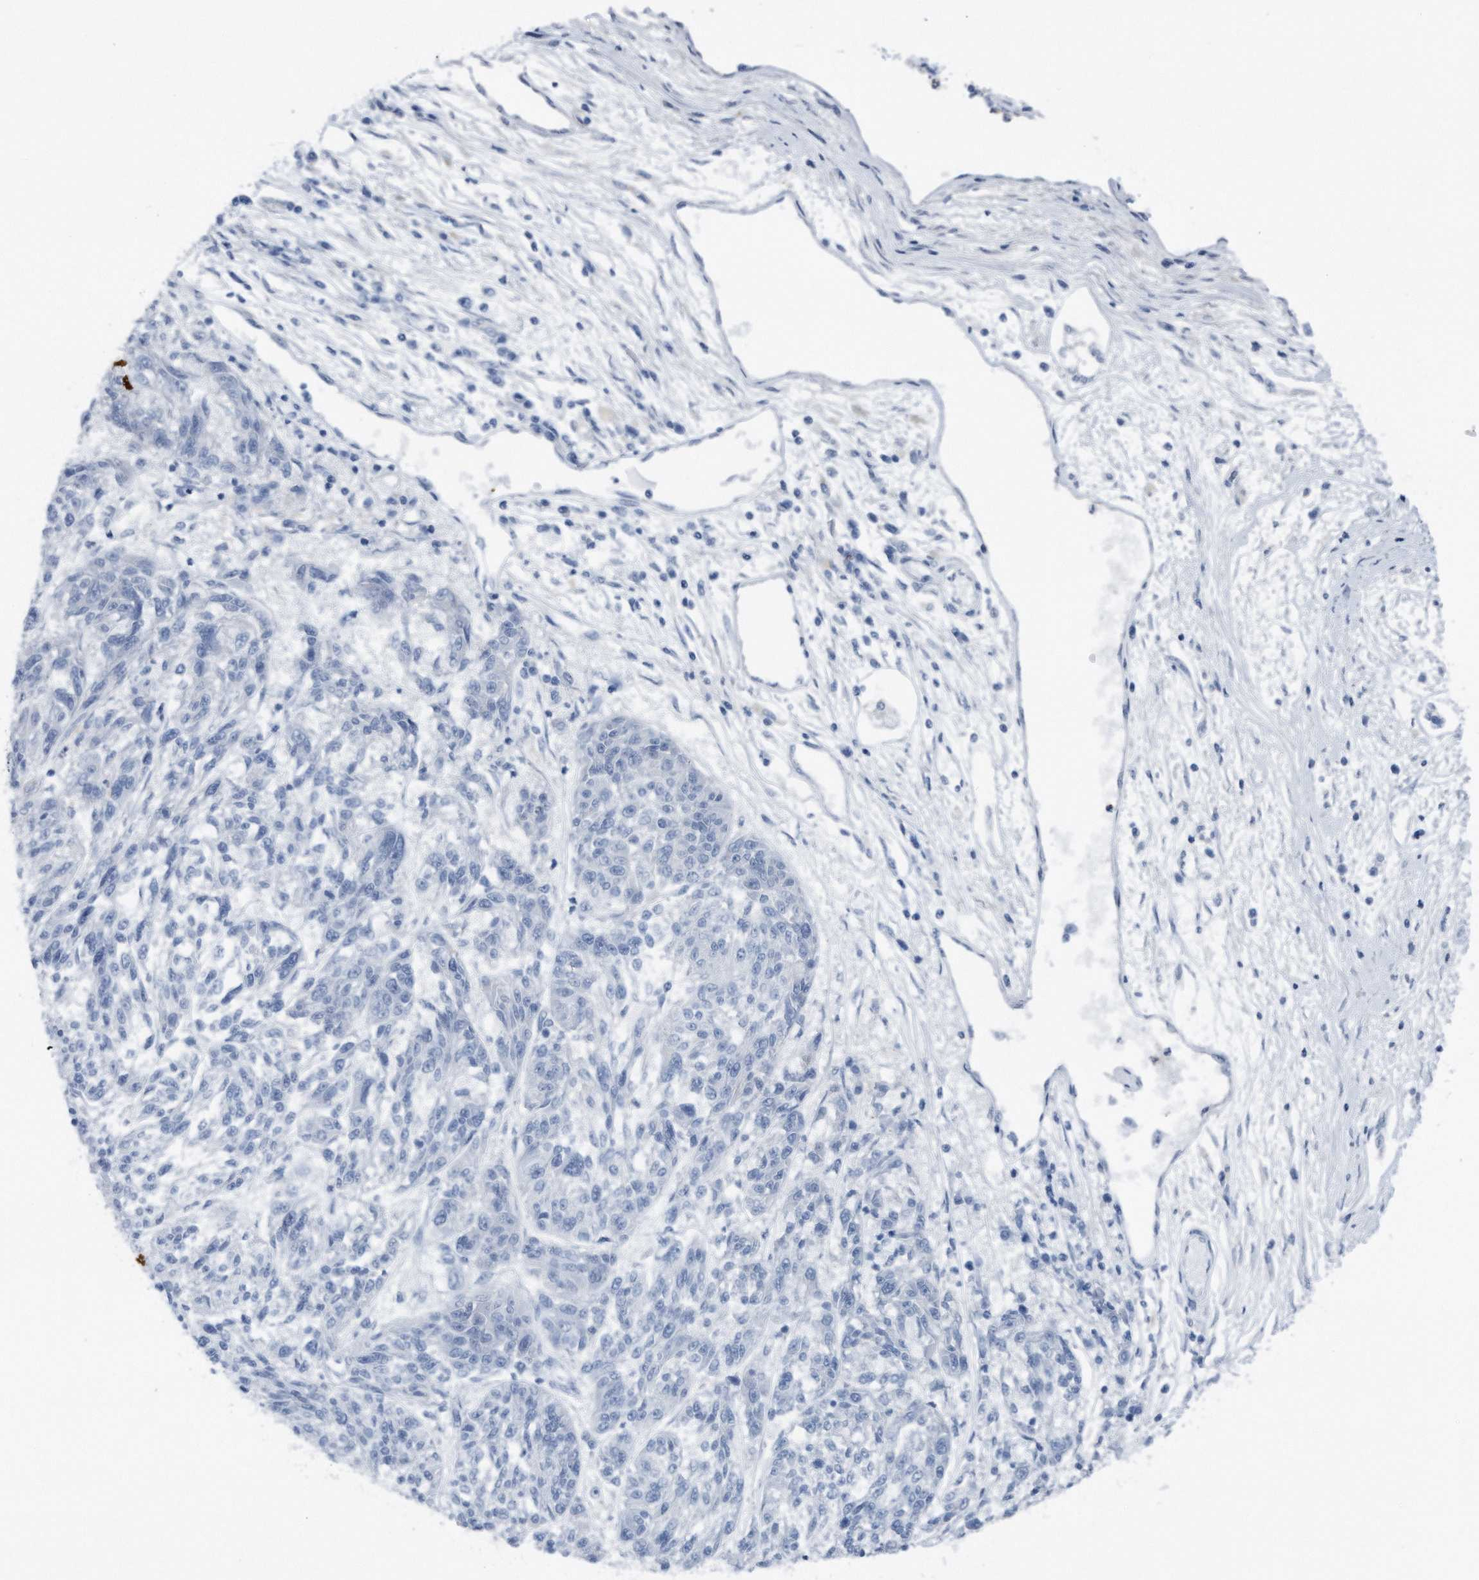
{"staining": {"intensity": "negative", "quantity": "none", "location": "none"}, "tissue": "melanoma", "cell_type": "Tumor cells", "image_type": "cancer", "snomed": [{"axis": "morphology", "description": "Malignant melanoma, NOS"}, {"axis": "topography", "description": "Skin"}], "caption": "The image exhibits no significant staining in tumor cells of melanoma.", "gene": "YRDC", "patient": {"sex": "male", "age": 53}}